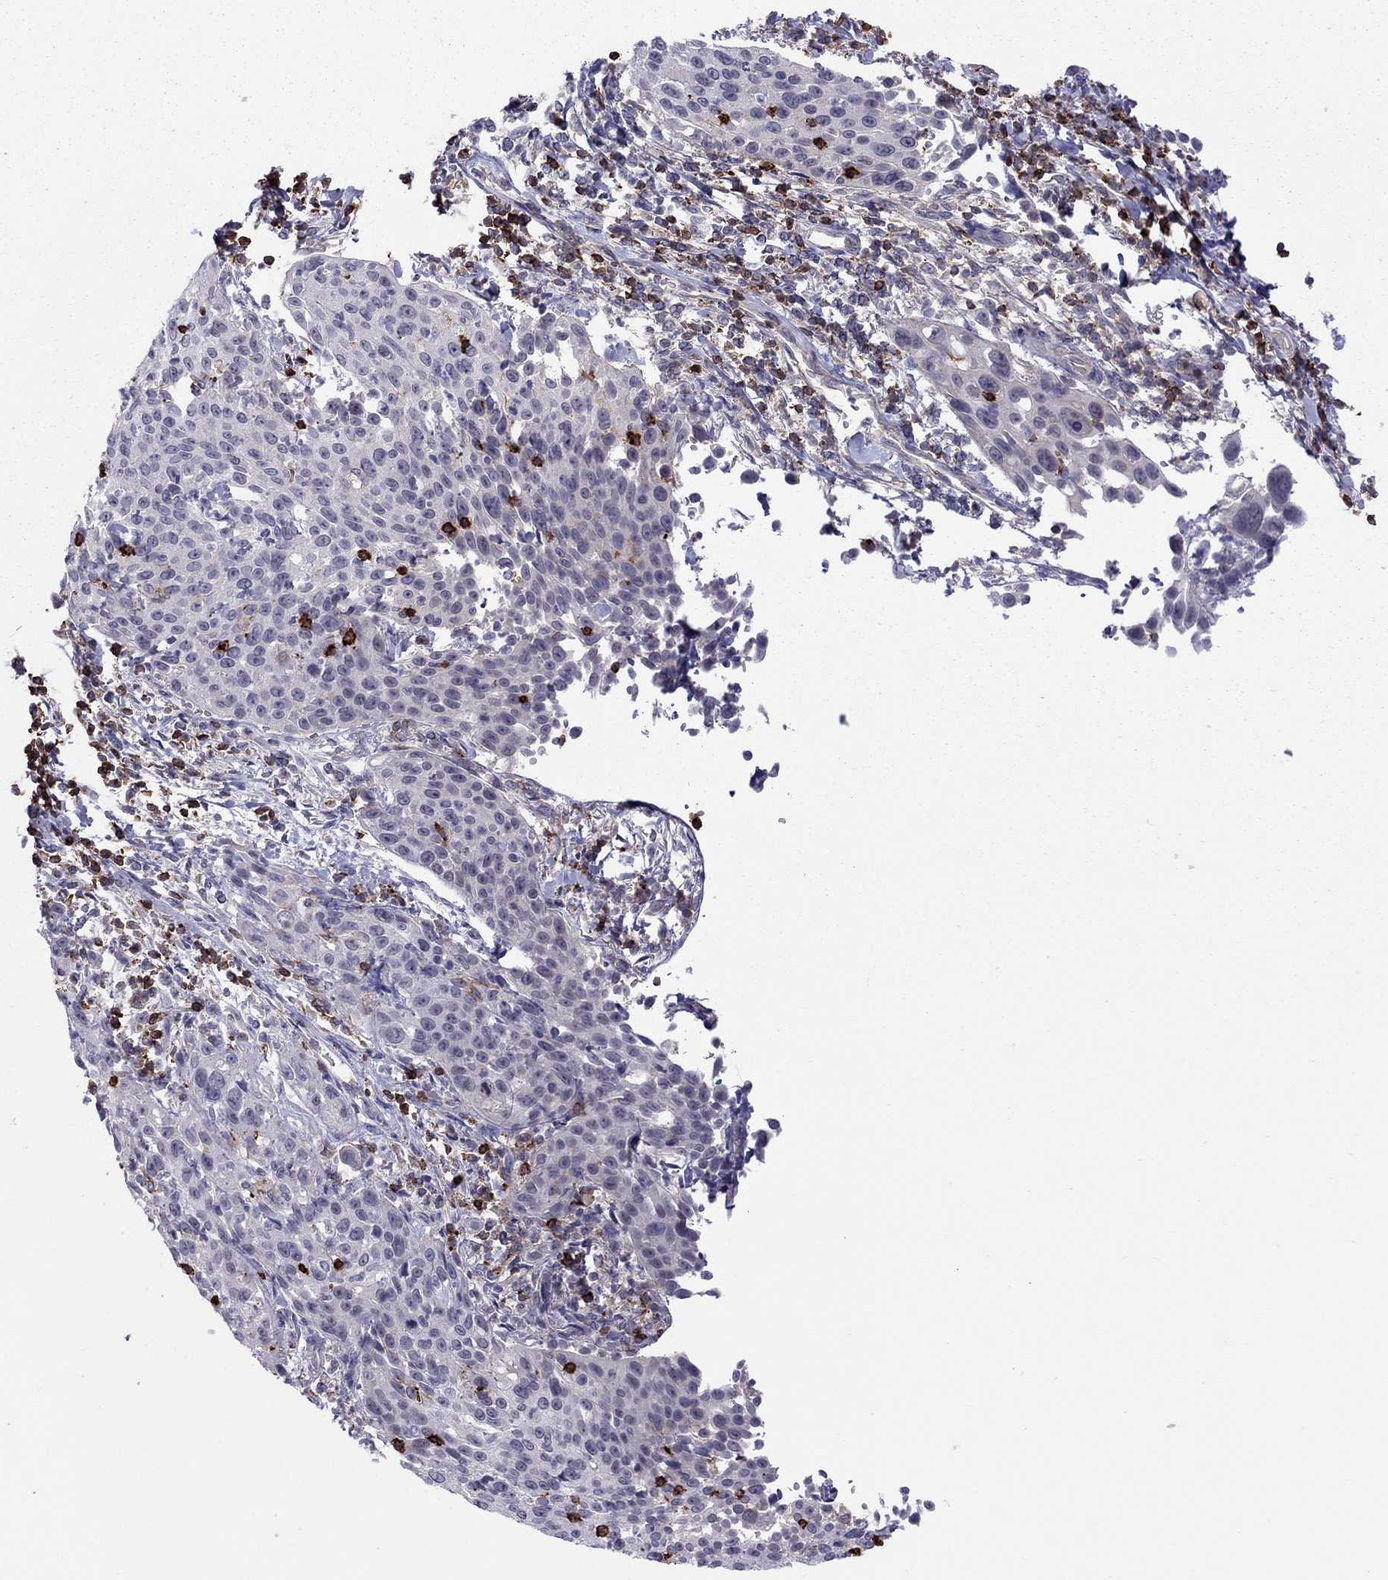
{"staining": {"intensity": "negative", "quantity": "none", "location": "none"}, "tissue": "cervical cancer", "cell_type": "Tumor cells", "image_type": "cancer", "snomed": [{"axis": "morphology", "description": "Squamous cell carcinoma, NOS"}, {"axis": "topography", "description": "Cervix"}], "caption": "Tumor cells show no significant positivity in cervical squamous cell carcinoma.", "gene": "MND1", "patient": {"sex": "female", "age": 26}}